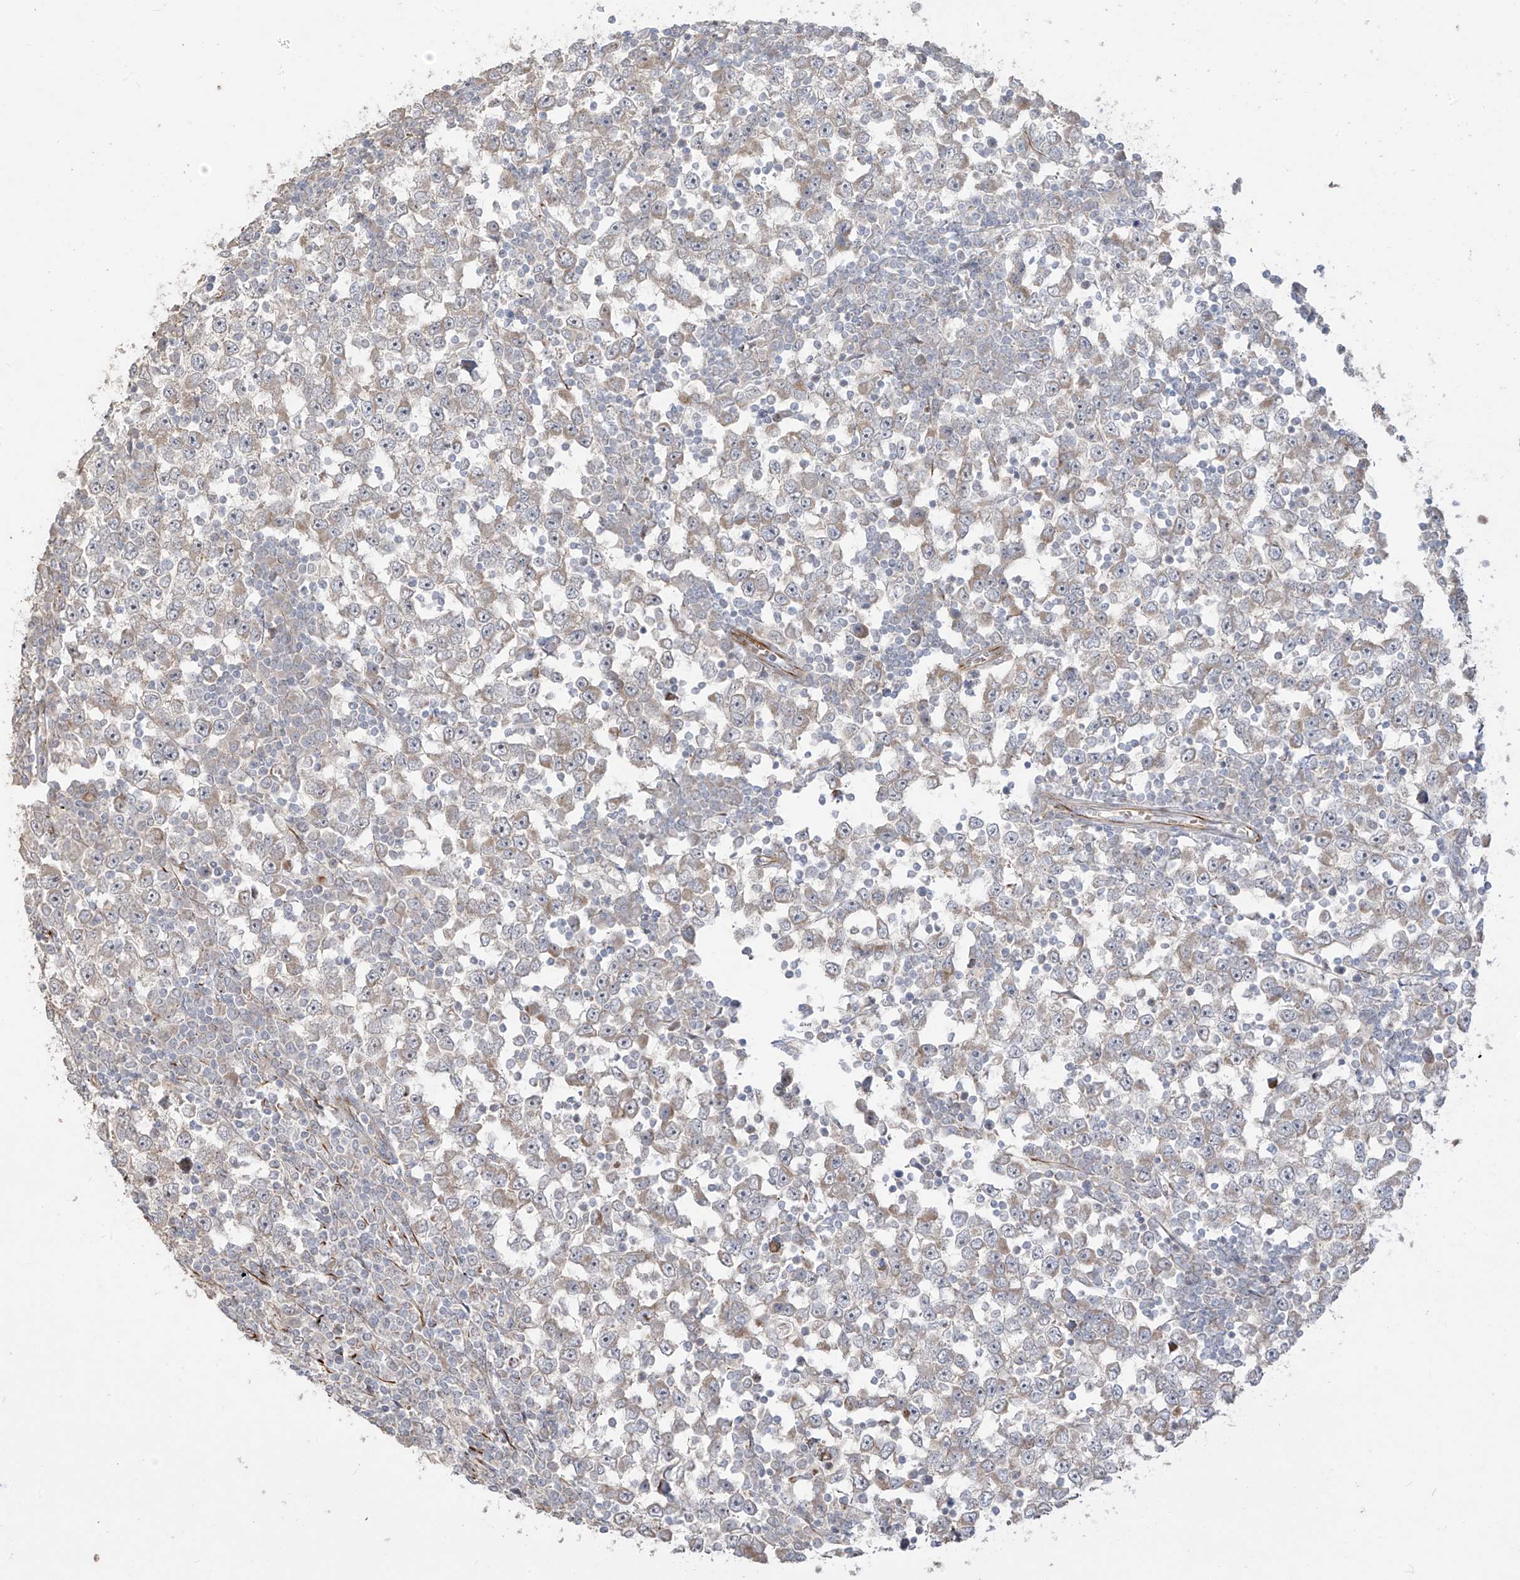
{"staining": {"intensity": "weak", "quantity": "<25%", "location": "cytoplasmic/membranous"}, "tissue": "testis cancer", "cell_type": "Tumor cells", "image_type": "cancer", "snomed": [{"axis": "morphology", "description": "Seminoma, NOS"}, {"axis": "topography", "description": "Testis"}], "caption": "Immunohistochemical staining of seminoma (testis) shows no significant positivity in tumor cells.", "gene": "DCDC2", "patient": {"sex": "male", "age": 65}}